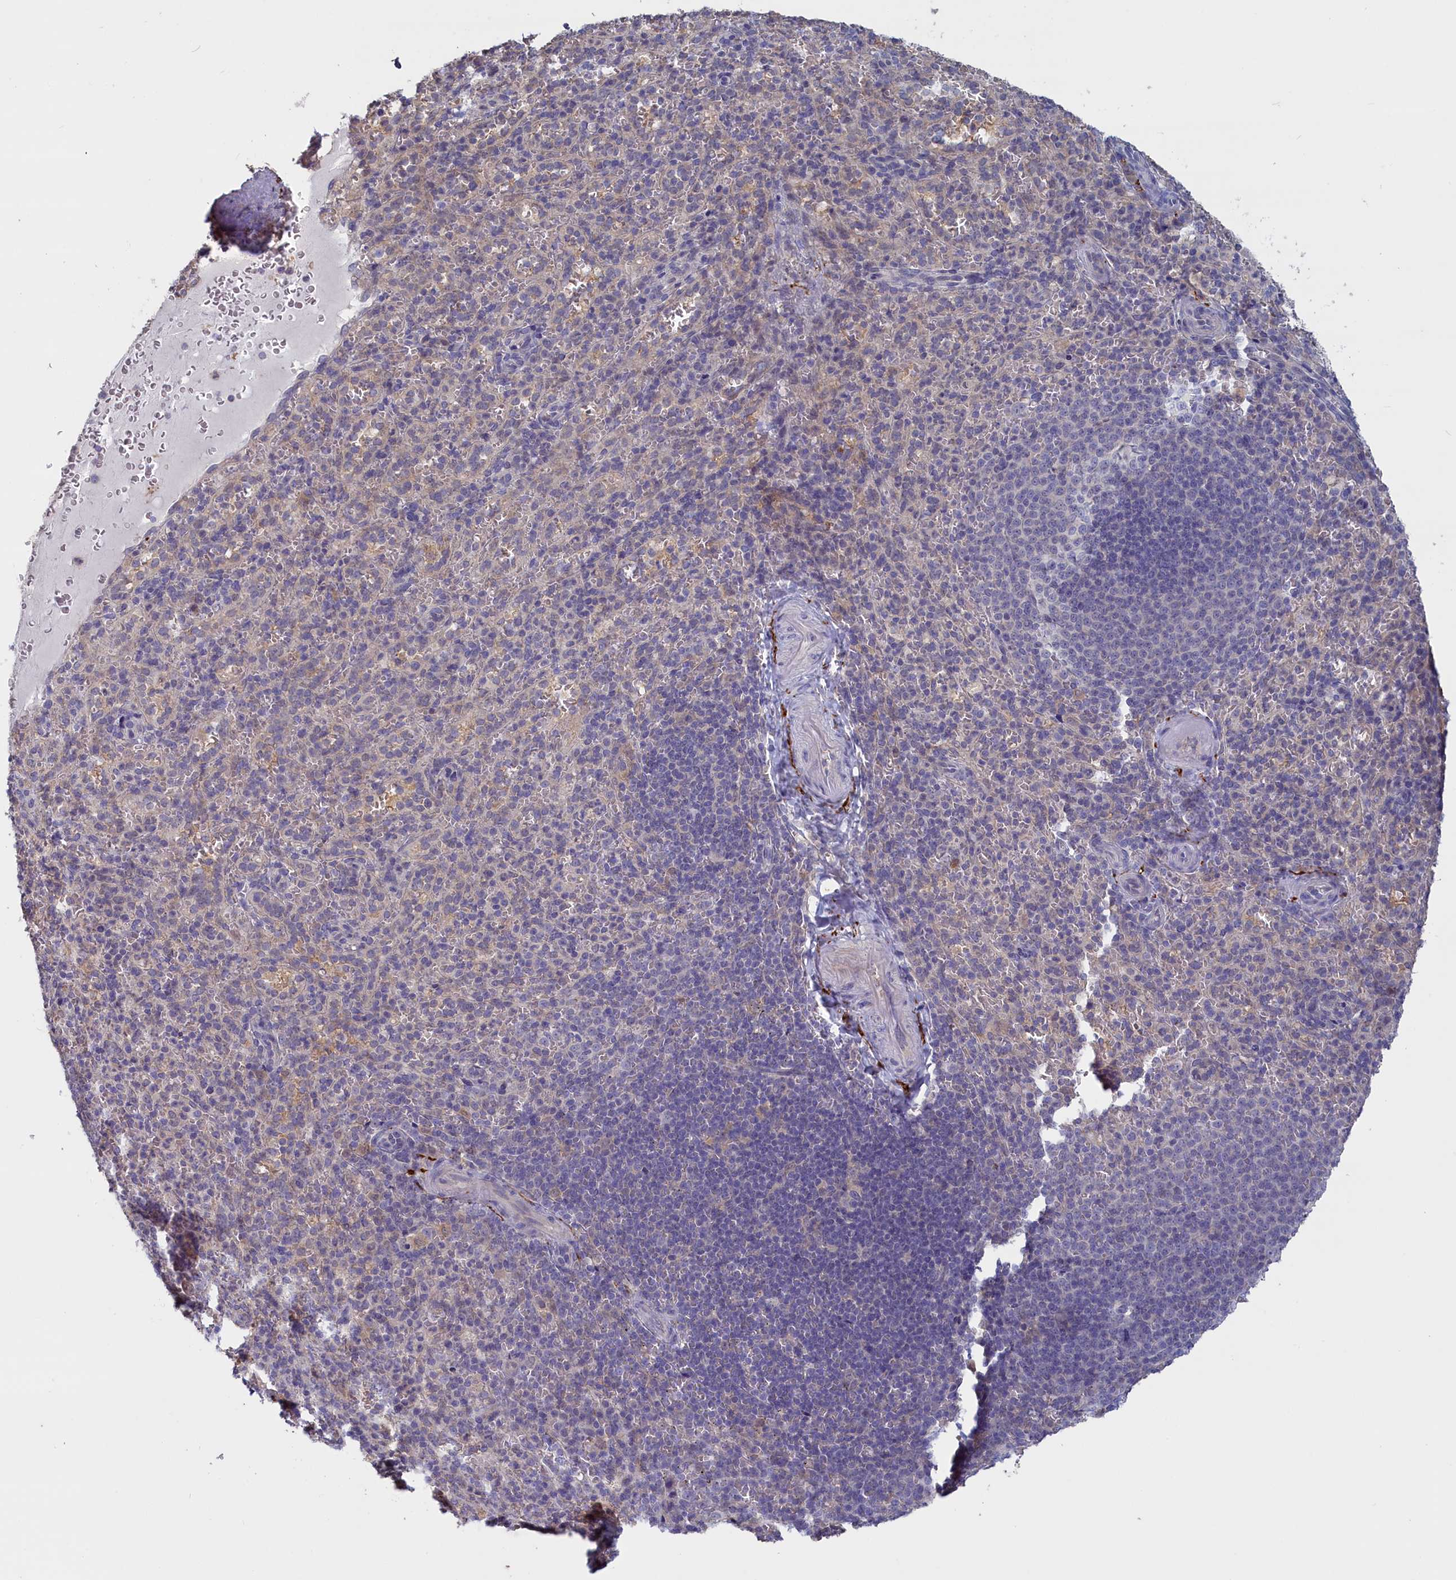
{"staining": {"intensity": "negative", "quantity": "none", "location": "none"}, "tissue": "spleen", "cell_type": "Cells in red pulp", "image_type": "normal", "snomed": [{"axis": "morphology", "description": "Normal tissue, NOS"}, {"axis": "topography", "description": "Spleen"}], "caption": "An image of human spleen is negative for staining in cells in red pulp.", "gene": "UCHL3", "patient": {"sex": "female", "age": 21}}